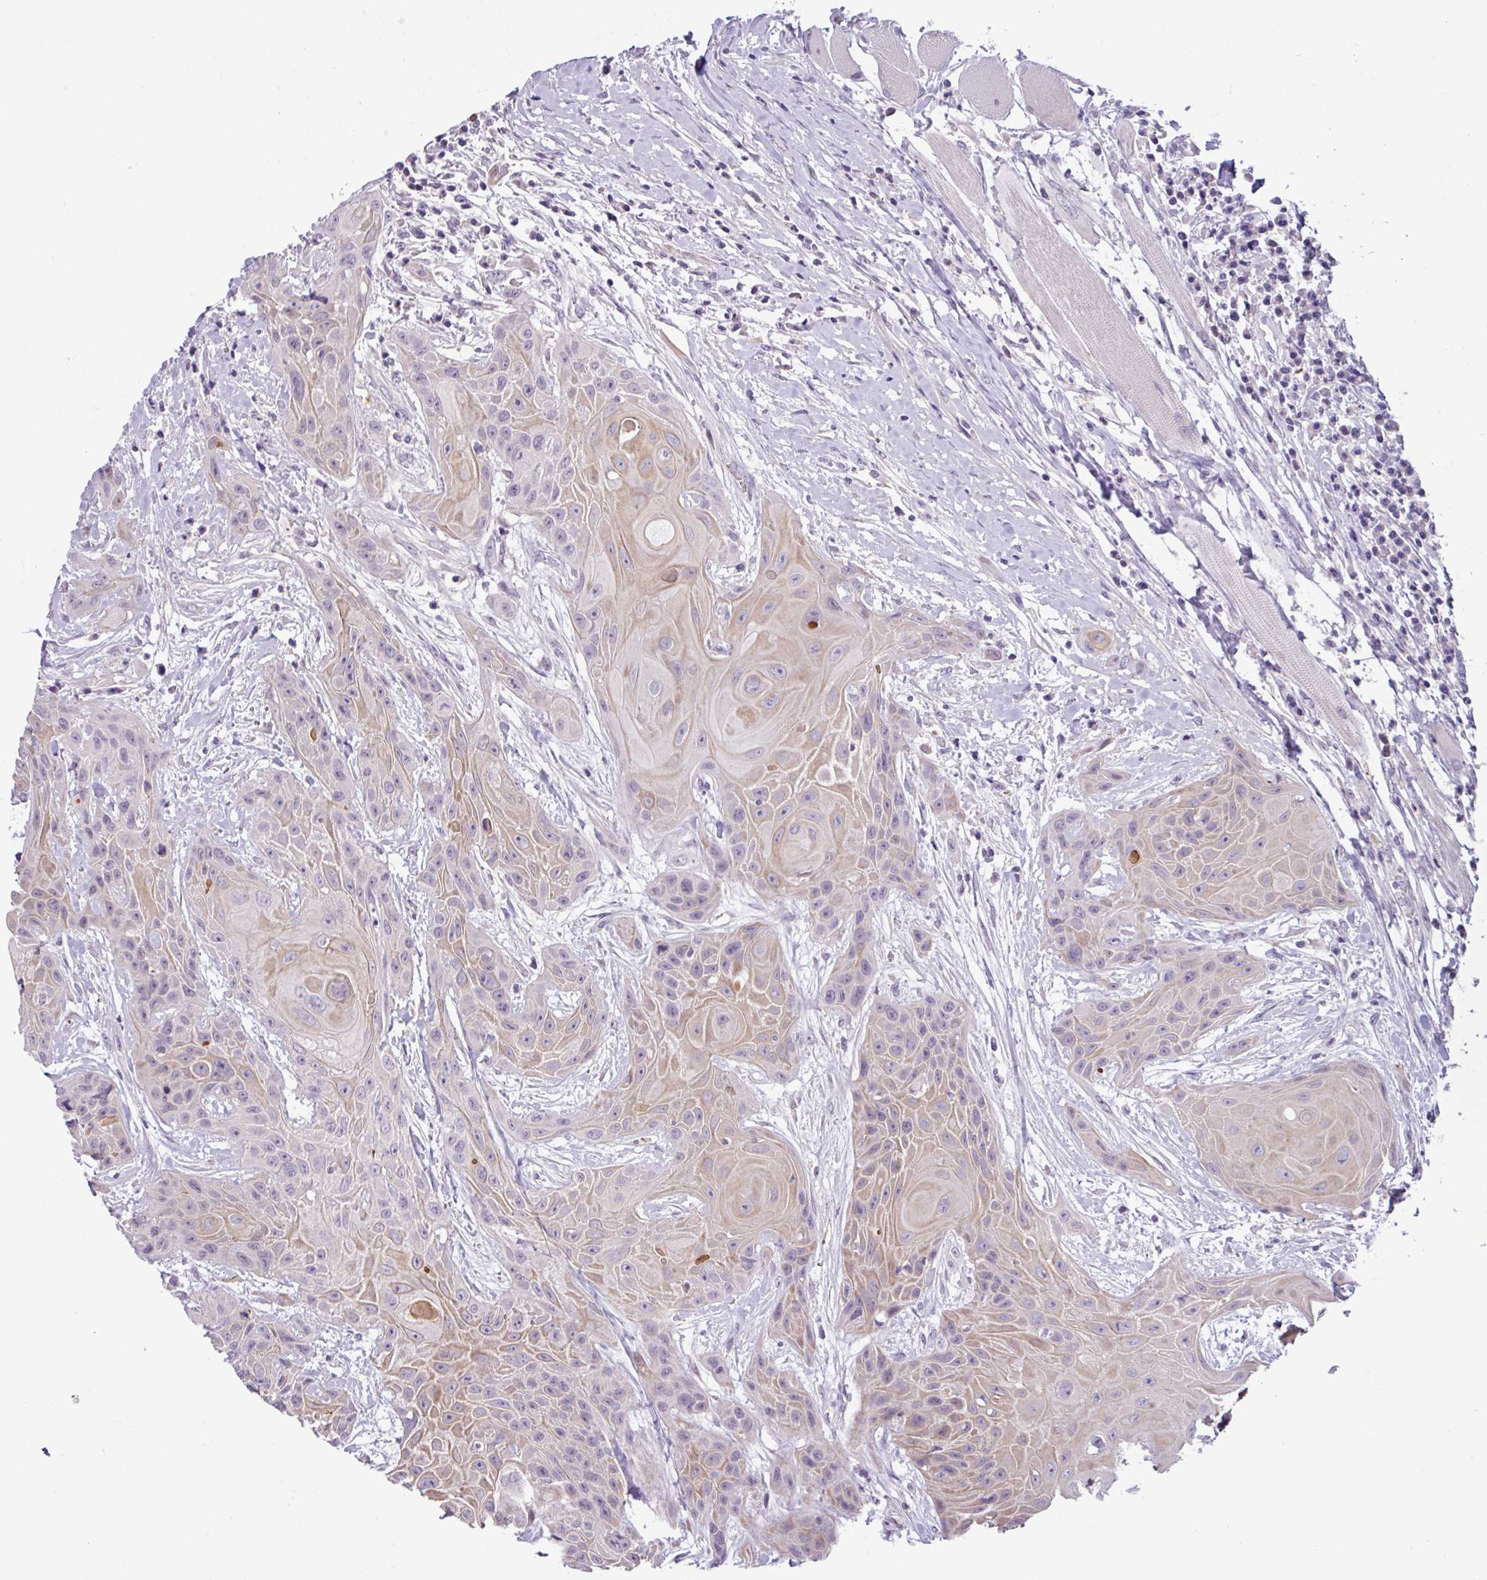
{"staining": {"intensity": "moderate", "quantity": "<25%", "location": "cytoplasmic/membranous"}, "tissue": "head and neck cancer", "cell_type": "Tumor cells", "image_type": "cancer", "snomed": [{"axis": "morphology", "description": "Squamous cell carcinoma, NOS"}, {"axis": "topography", "description": "Head-Neck"}], "caption": "A photomicrograph of head and neck squamous cell carcinoma stained for a protein reveals moderate cytoplasmic/membranous brown staining in tumor cells.", "gene": "PNLDC1", "patient": {"sex": "female", "age": 73}}